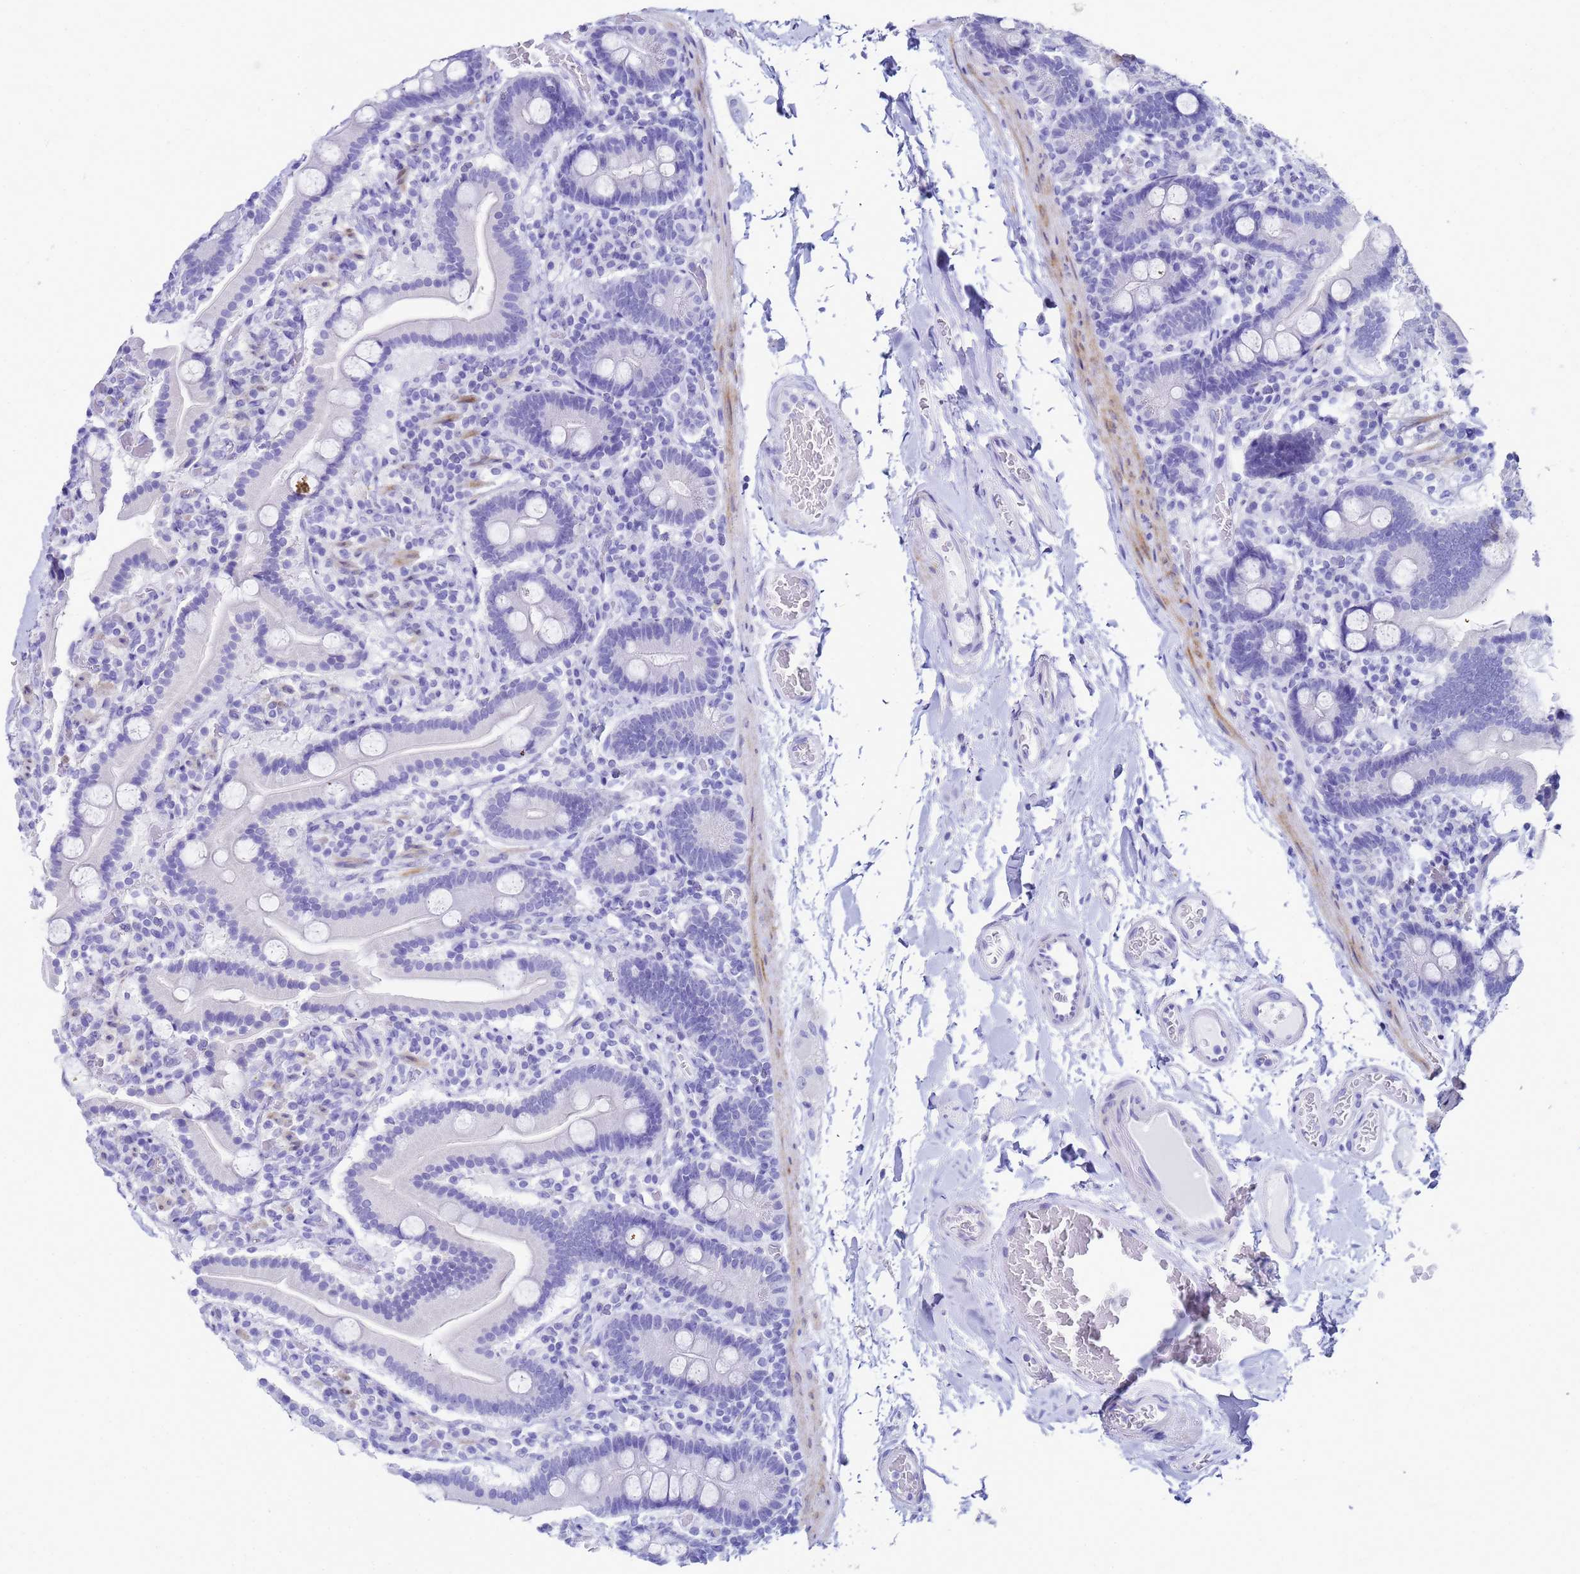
{"staining": {"intensity": "negative", "quantity": "none", "location": "none"}, "tissue": "duodenum", "cell_type": "Glandular cells", "image_type": "normal", "snomed": [{"axis": "morphology", "description": "Normal tissue, NOS"}, {"axis": "topography", "description": "Duodenum"}], "caption": "Immunohistochemistry (IHC) micrograph of normal duodenum stained for a protein (brown), which shows no staining in glandular cells. (Stains: DAB immunohistochemistry (IHC) with hematoxylin counter stain, Microscopy: brightfield microscopy at high magnification).", "gene": "CKB", "patient": {"sex": "male", "age": 55}}